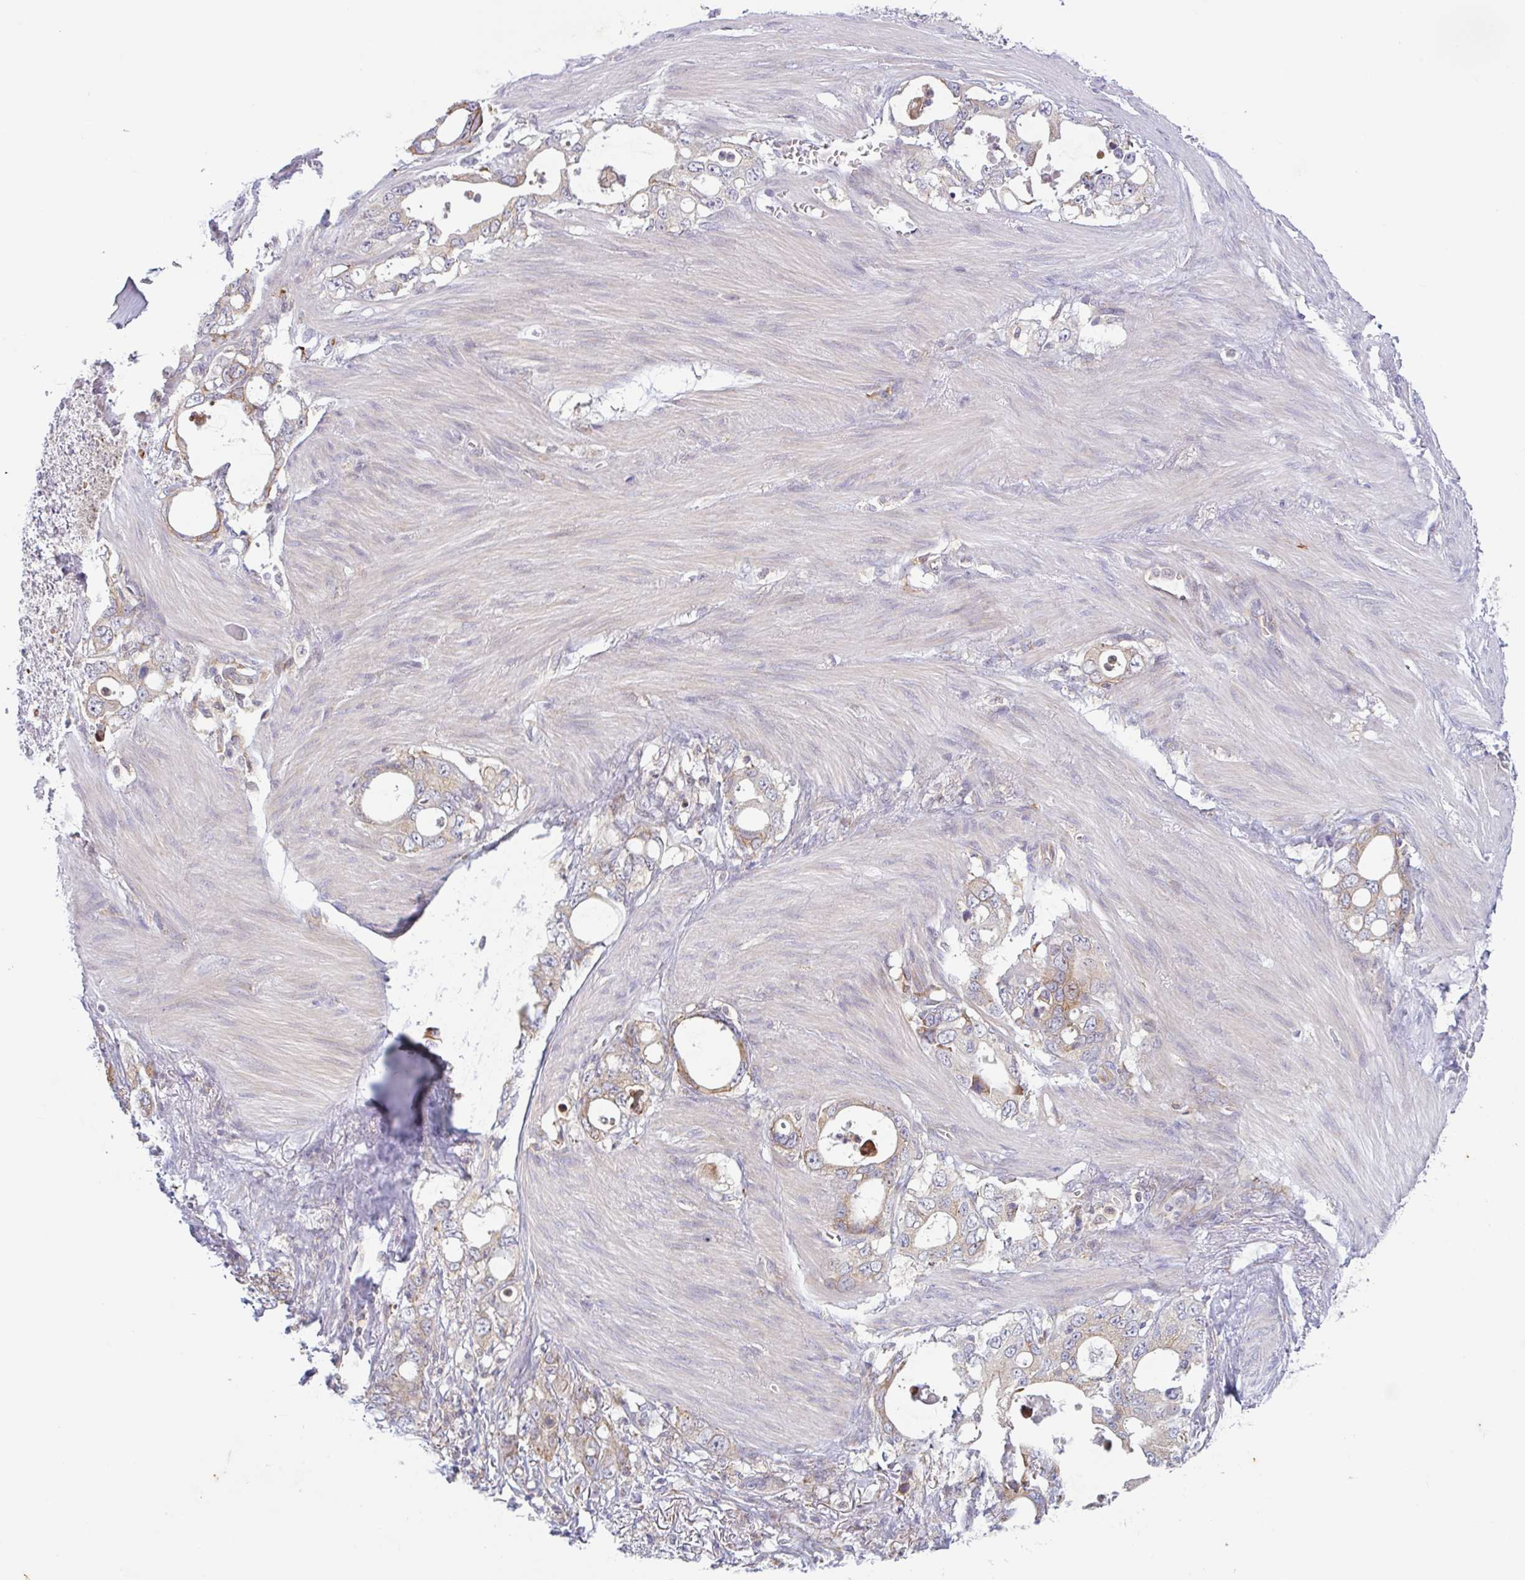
{"staining": {"intensity": "weak", "quantity": "25%-75%", "location": "cytoplasmic/membranous"}, "tissue": "stomach cancer", "cell_type": "Tumor cells", "image_type": "cancer", "snomed": [{"axis": "morphology", "description": "Adenocarcinoma, NOS"}, {"axis": "topography", "description": "Stomach, upper"}], "caption": "A low amount of weak cytoplasmic/membranous positivity is present in about 25%-75% of tumor cells in stomach cancer (adenocarcinoma) tissue. (Stains: DAB (3,3'-diaminobenzidine) in brown, nuclei in blue, Microscopy: brightfield microscopy at high magnification).", "gene": "RIT1", "patient": {"sex": "male", "age": 74}}